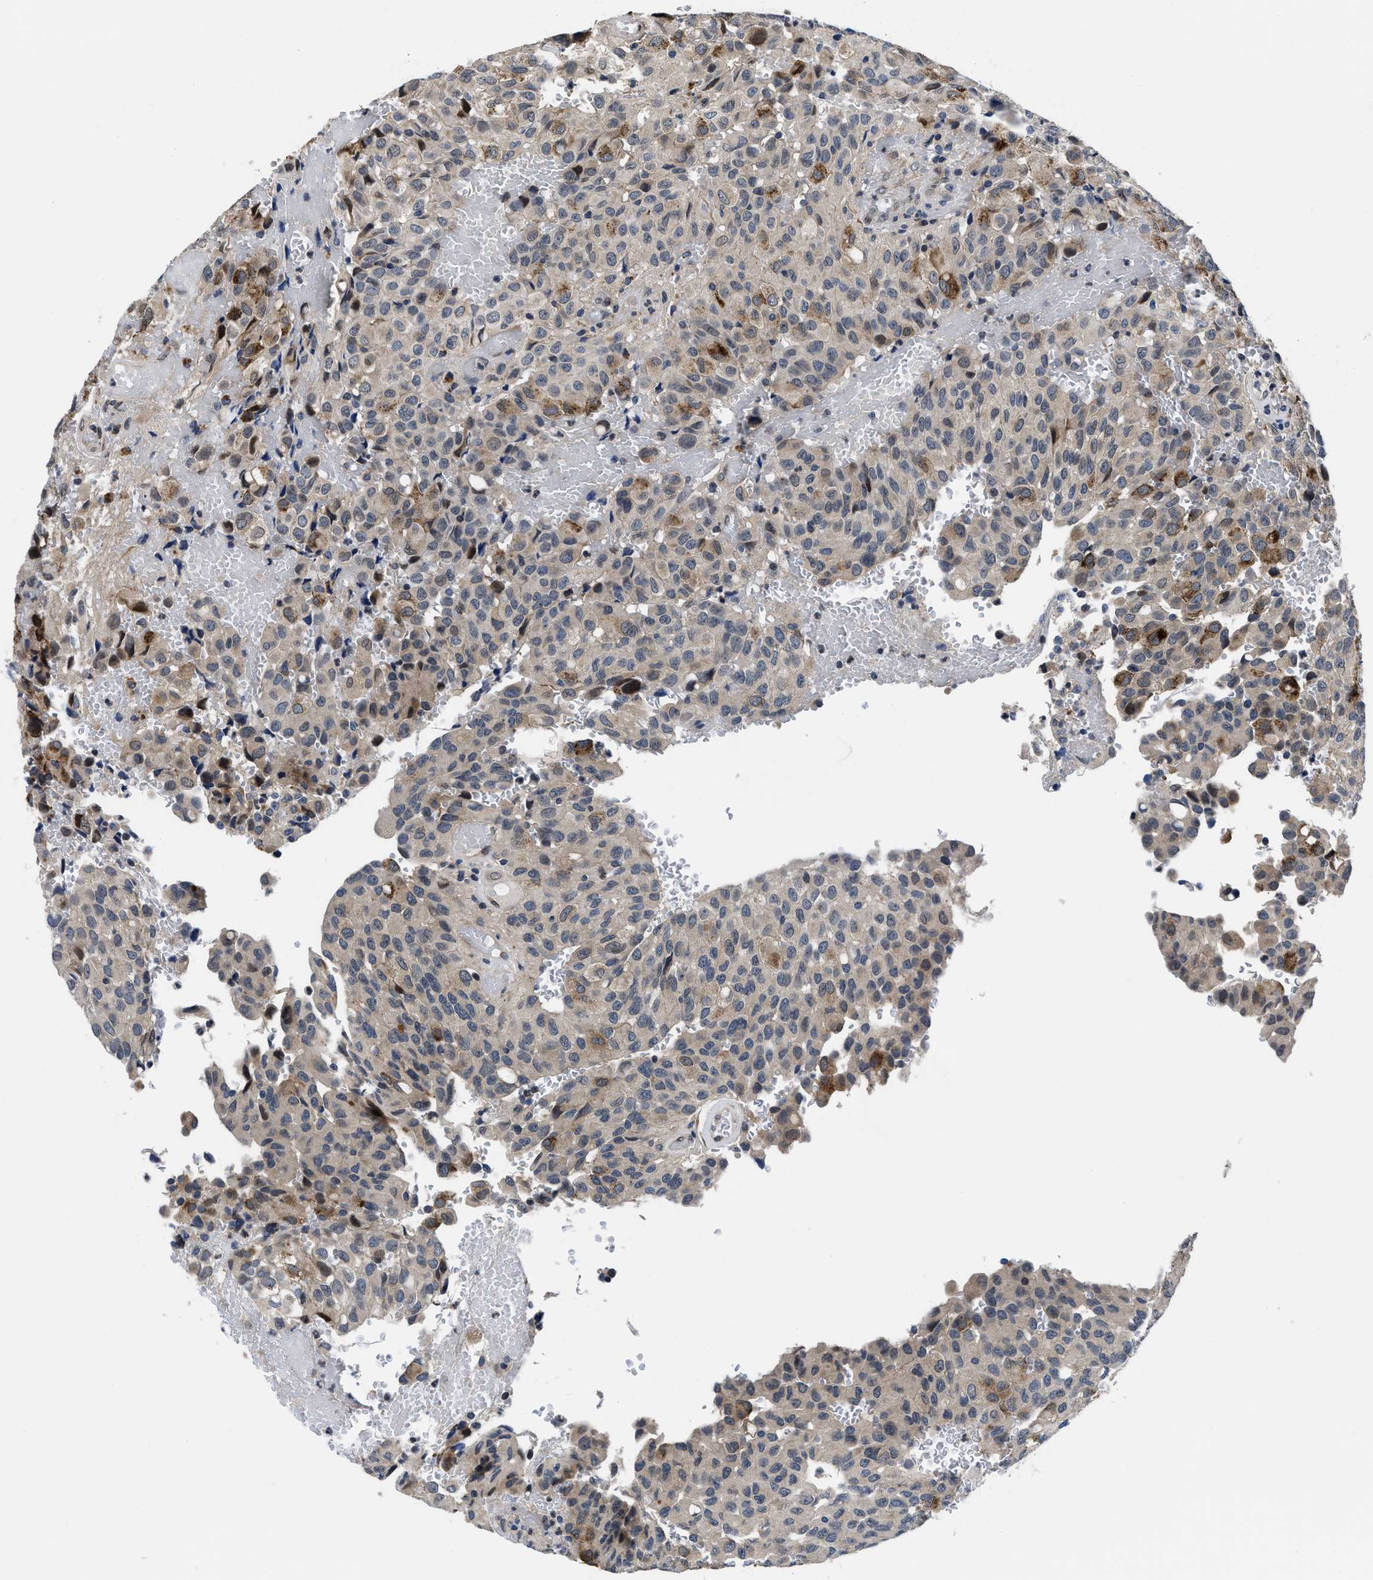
{"staining": {"intensity": "moderate", "quantity": "<25%", "location": "cytoplasmic/membranous"}, "tissue": "glioma", "cell_type": "Tumor cells", "image_type": "cancer", "snomed": [{"axis": "morphology", "description": "Glioma, malignant, High grade"}, {"axis": "topography", "description": "Brain"}], "caption": "High-grade glioma (malignant) stained for a protein (brown) demonstrates moderate cytoplasmic/membranous positive positivity in approximately <25% of tumor cells.", "gene": "SNX10", "patient": {"sex": "male", "age": 32}}